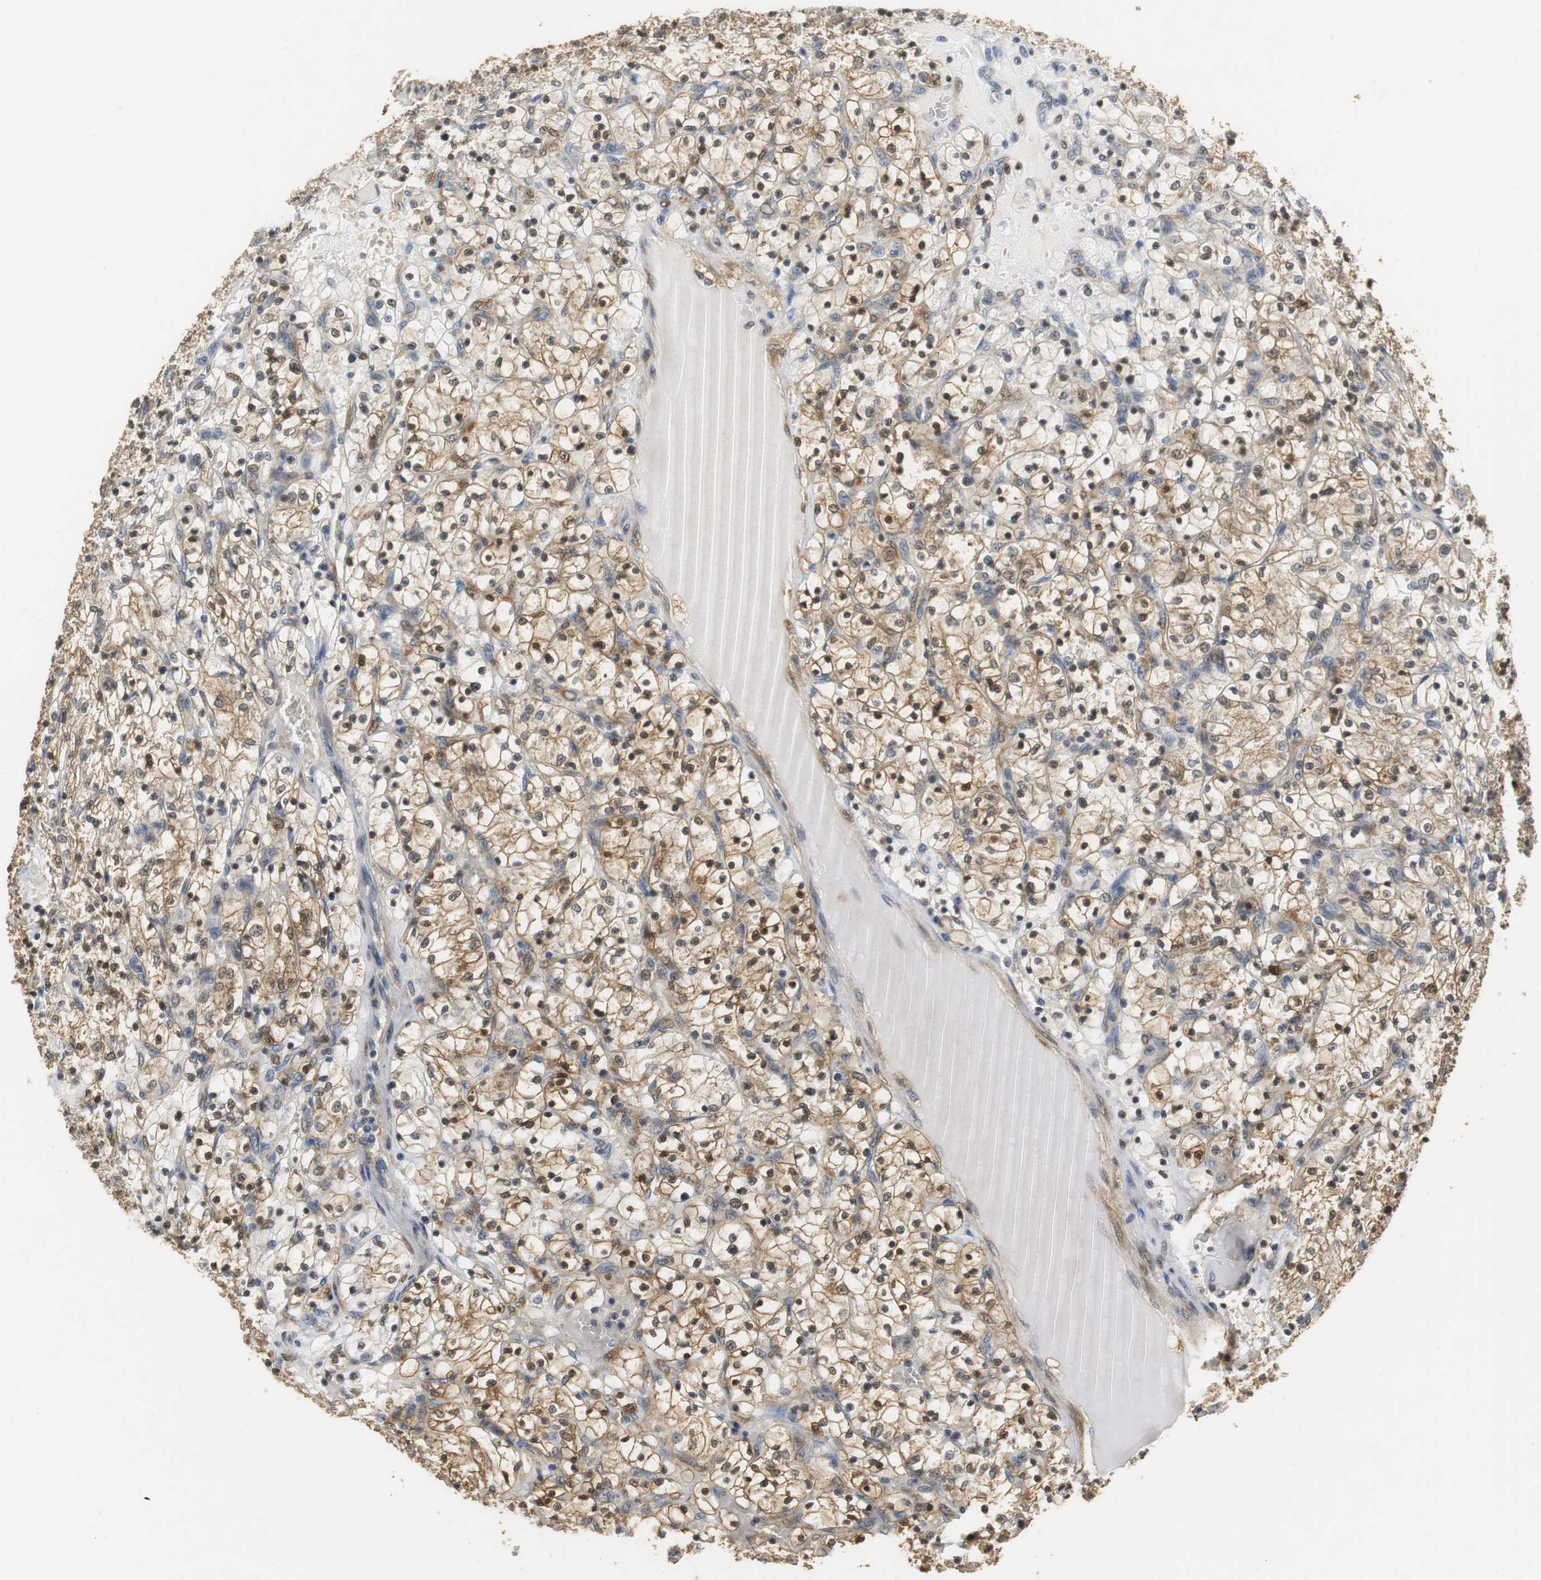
{"staining": {"intensity": "moderate", "quantity": ">75%", "location": "cytoplasmic/membranous,nuclear"}, "tissue": "renal cancer", "cell_type": "Tumor cells", "image_type": "cancer", "snomed": [{"axis": "morphology", "description": "Adenocarcinoma, NOS"}, {"axis": "topography", "description": "Kidney"}], "caption": "Immunohistochemical staining of renal cancer exhibits medium levels of moderate cytoplasmic/membranous and nuclear protein positivity in approximately >75% of tumor cells.", "gene": "UBQLN2", "patient": {"sex": "female", "age": 69}}